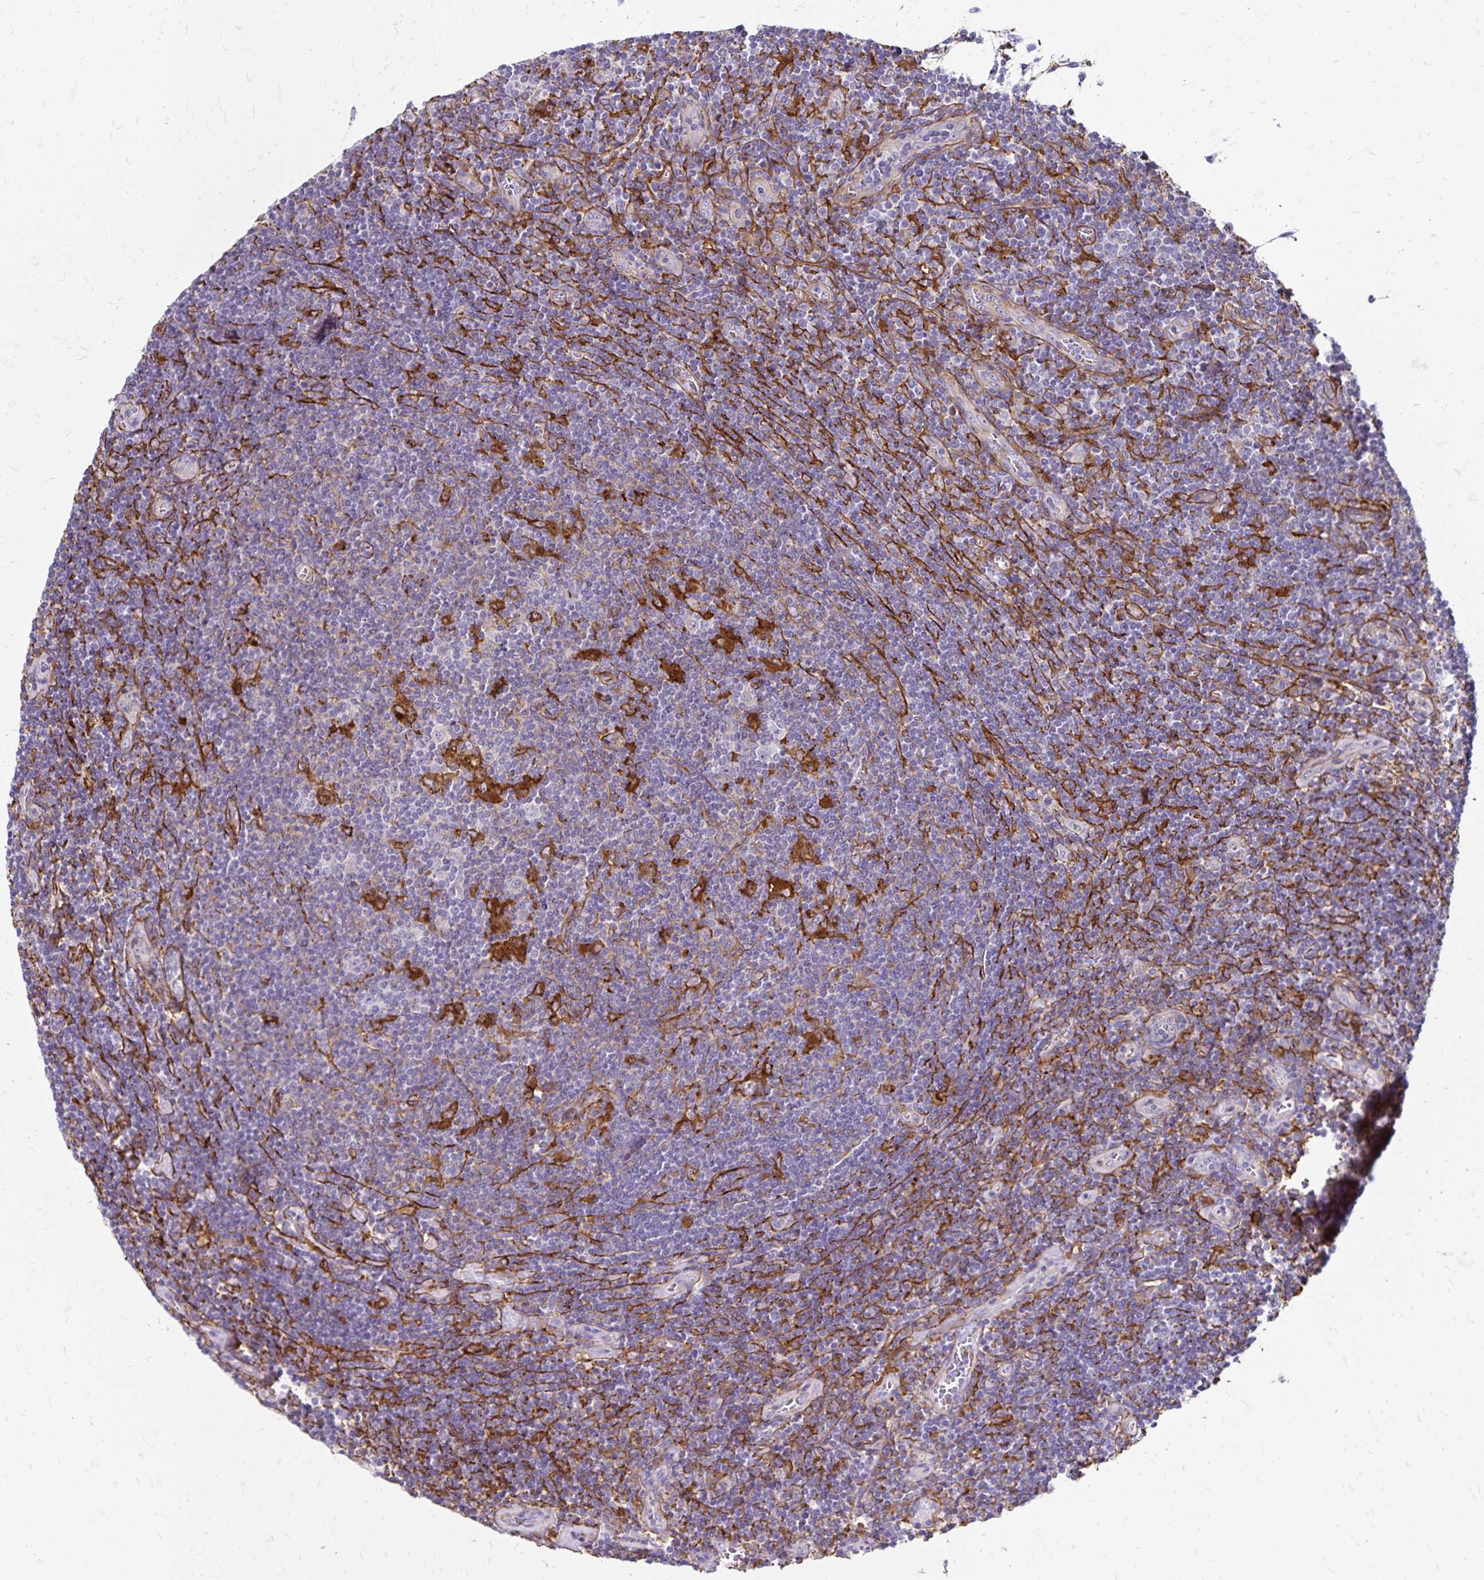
{"staining": {"intensity": "negative", "quantity": "none", "location": "none"}, "tissue": "lymphoma", "cell_type": "Tumor cells", "image_type": "cancer", "snomed": [{"axis": "morphology", "description": "Hodgkin's disease, NOS"}, {"axis": "topography", "description": "Lymph node"}], "caption": "Immunohistochemistry (IHC) photomicrograph of Hodgkin's disease stained for a protein (brown), which displays no staining in tumor cells.", "gene": "TNS3", "patient": {"sex": "male", "age": 40}}